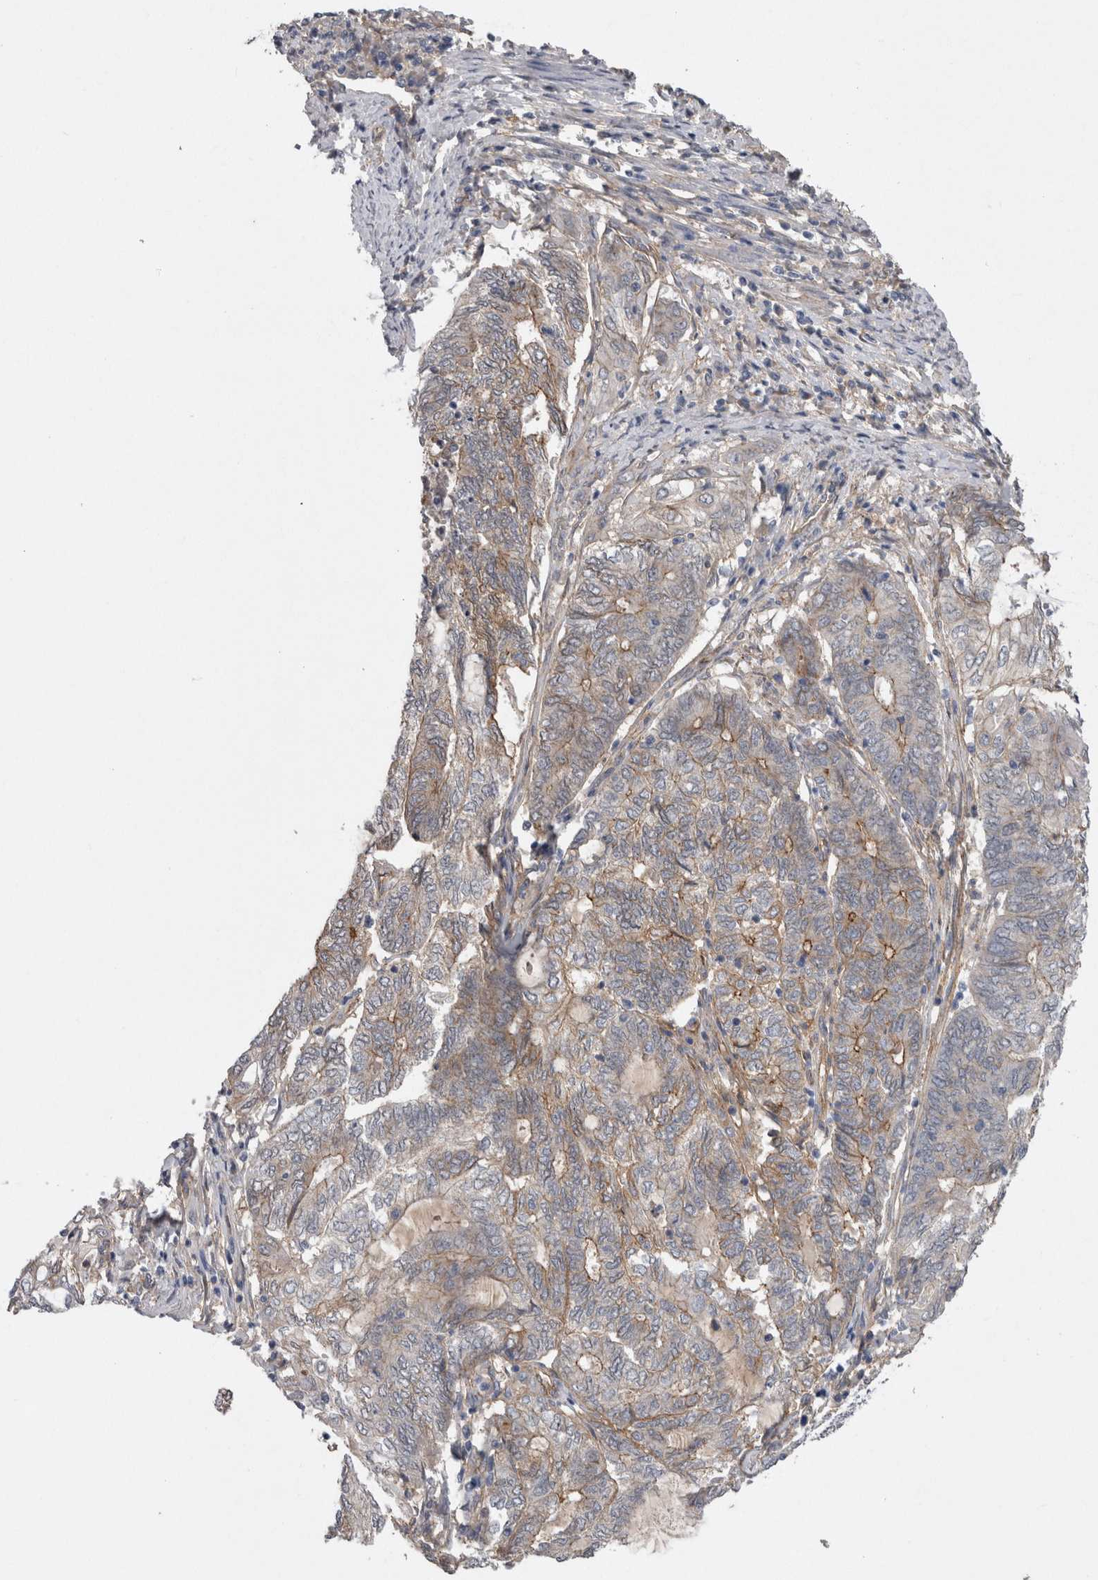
{"staining": {"intensity": "moderate", "quantity": "25%-75%", "location": "cytoplasmic/membranous"}, "tissue": "endometrial cancer", "cell_type": "Tumor cells", "image_type": "cancer", "snomed": [{"axis": "morphology", "description": "Adenocarcinoma, NOS"}, {"axis": "topography", "description": "Uterus"}, {"axis": "topography", "description": "Endometrium"}], "caption": "DAB (3,3'-diaminobenzidine) immunohistochemical staining of endometrial adenocarcinoma reveals moderate cytoplasmic/membranous protein positivity in about 25%-75% of tumor cells. The staining was performed using DAB (3,3'-diaminobenzidine), with brown indicating positive protein expression. Nuclei are stained blue with hematoxylin.", "gene": "NECTIN2", "patient": {"sex": "female", "age": 70}}